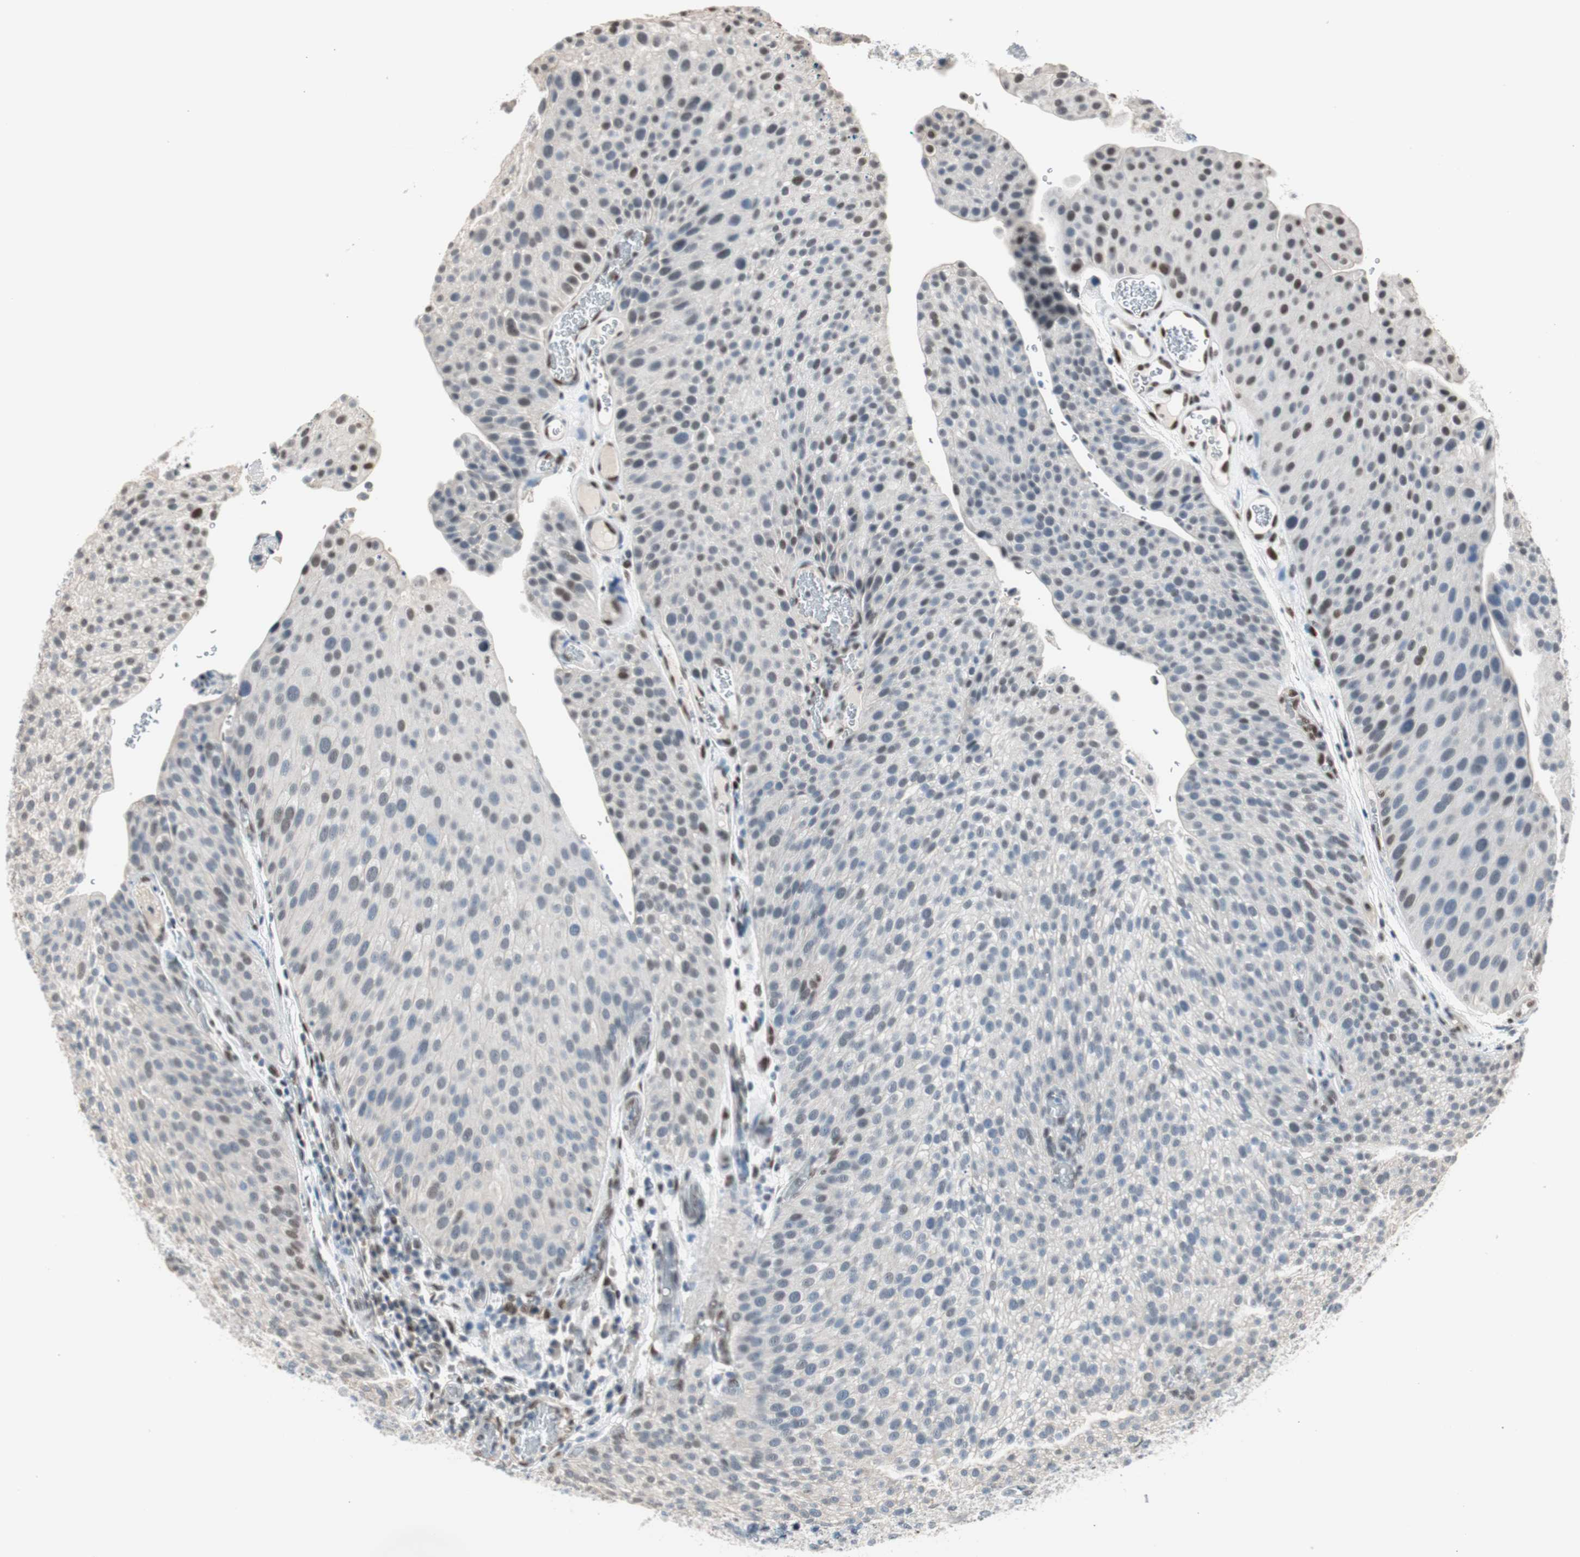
{"staining": {"intensity": "weak", "quantity": "<25%", "location": "nuclear"}, "tissue": "urothelial cancer", "cell_type": "Tumor cells", "image_type": "cancer", "snomed": [{"axis": "morphology", "description": "Urothelial carcinoma, Low grade"}, {"axis": "topography", "description": "Smooth muscle"}, {"axis": "topography", "description": "Urinary bladder"}], "caption": "High power microscopy photomicrograph of an immunohistochemistry image of urothelial cancer, revealing no significant positivity in tumor cells.", "gene": "PML", "patient": {"sex": "male", "age": 60}}